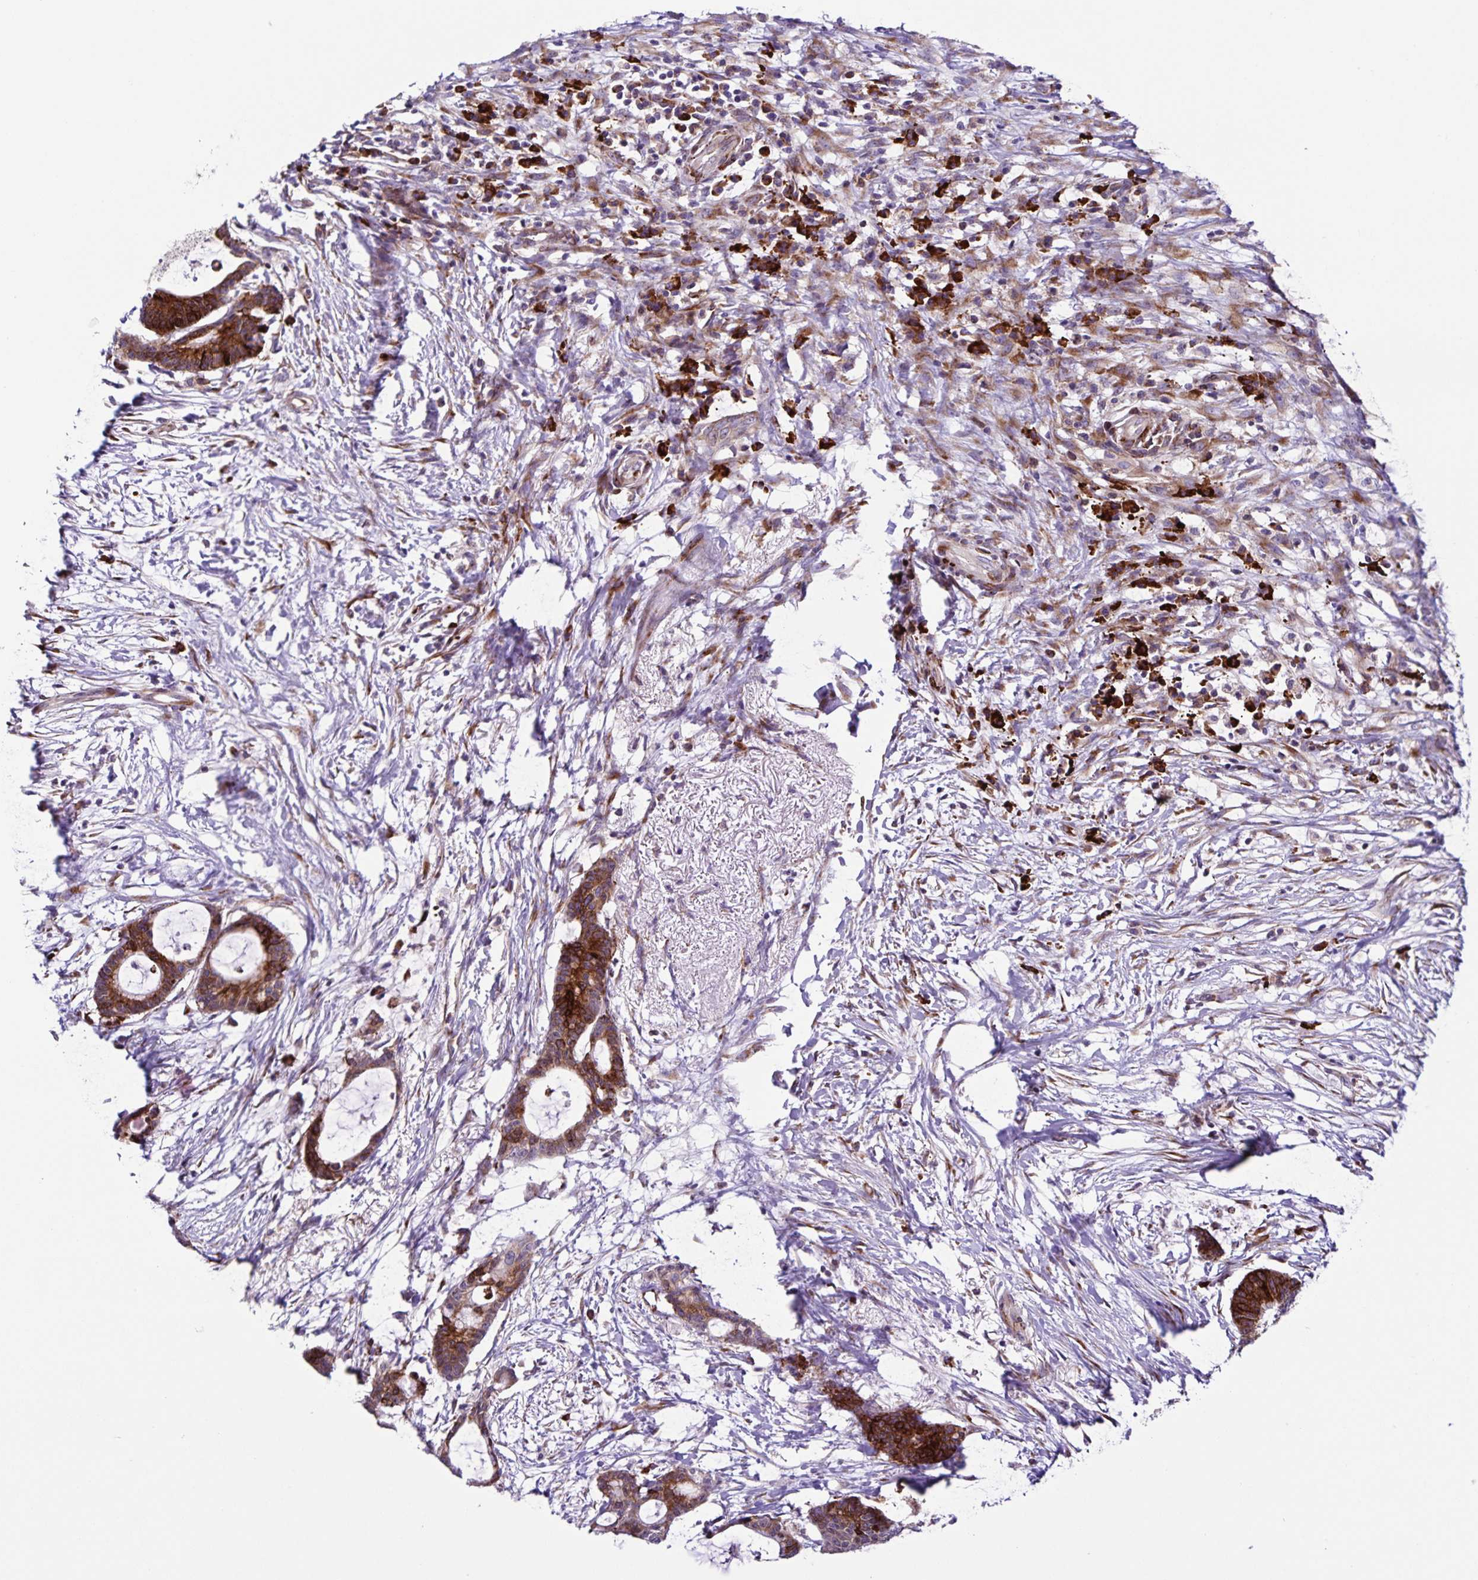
{"staining": {"intensity": "strong", "quantity": ">75%", "location": "cytoplasmic/membranous"}, "tissue": "colorectal cancer", "cell_type": "Tumor cells", "image_type": "cancer", "snomed": [{"axis": "morphology", "description": "Adenocarcinoma, NOS"}, {"axis": "topography", "description": "Colon"}], "caption": "Protein expression analysis of adenocarcinoma (colorectal) shows strong cytoplasmic/membranous positivity in about >75% of tumor cells. (brown staining indicates protein expression, while blue staining denotes nuclei).", "gene": "OSBPL5", "patient": {"sex": "female", "age": 78}}